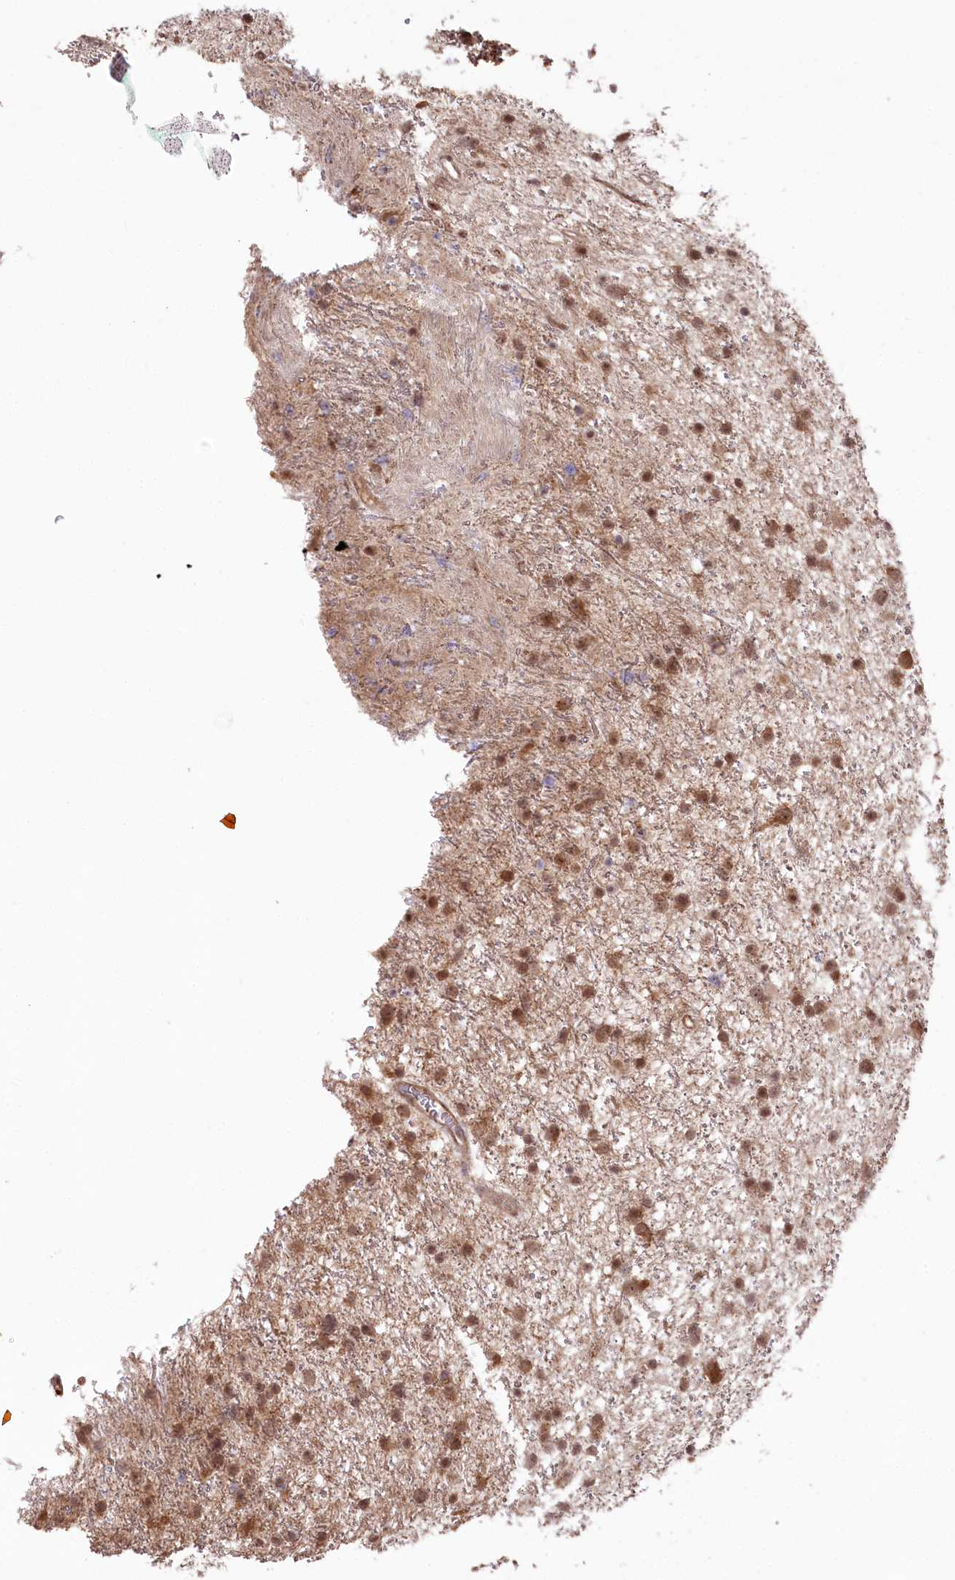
{"staining": {"intensity": "moderate", "quantity": ">75%", "location": "cytoplasmic/membranous,nuclear"}, "tissue": "glioma", "cell_type": "Tumor cells", "image_type": "cancer", "snomed": [{"axis": "morphology", "description": "Glioma, malignant, Low grade"}, {"axis": "topography", "description": "Cerebral cortex"}], "caption": "Malignant glioma (low-grade) tissue shows moderate cytoplasmic/membranous and nuclear staining in approximately >75% of tumor cells, visualized by immunohistochemistry.", "gene": "CCSER2", "patient": {"sex": "female", "age": 39}}